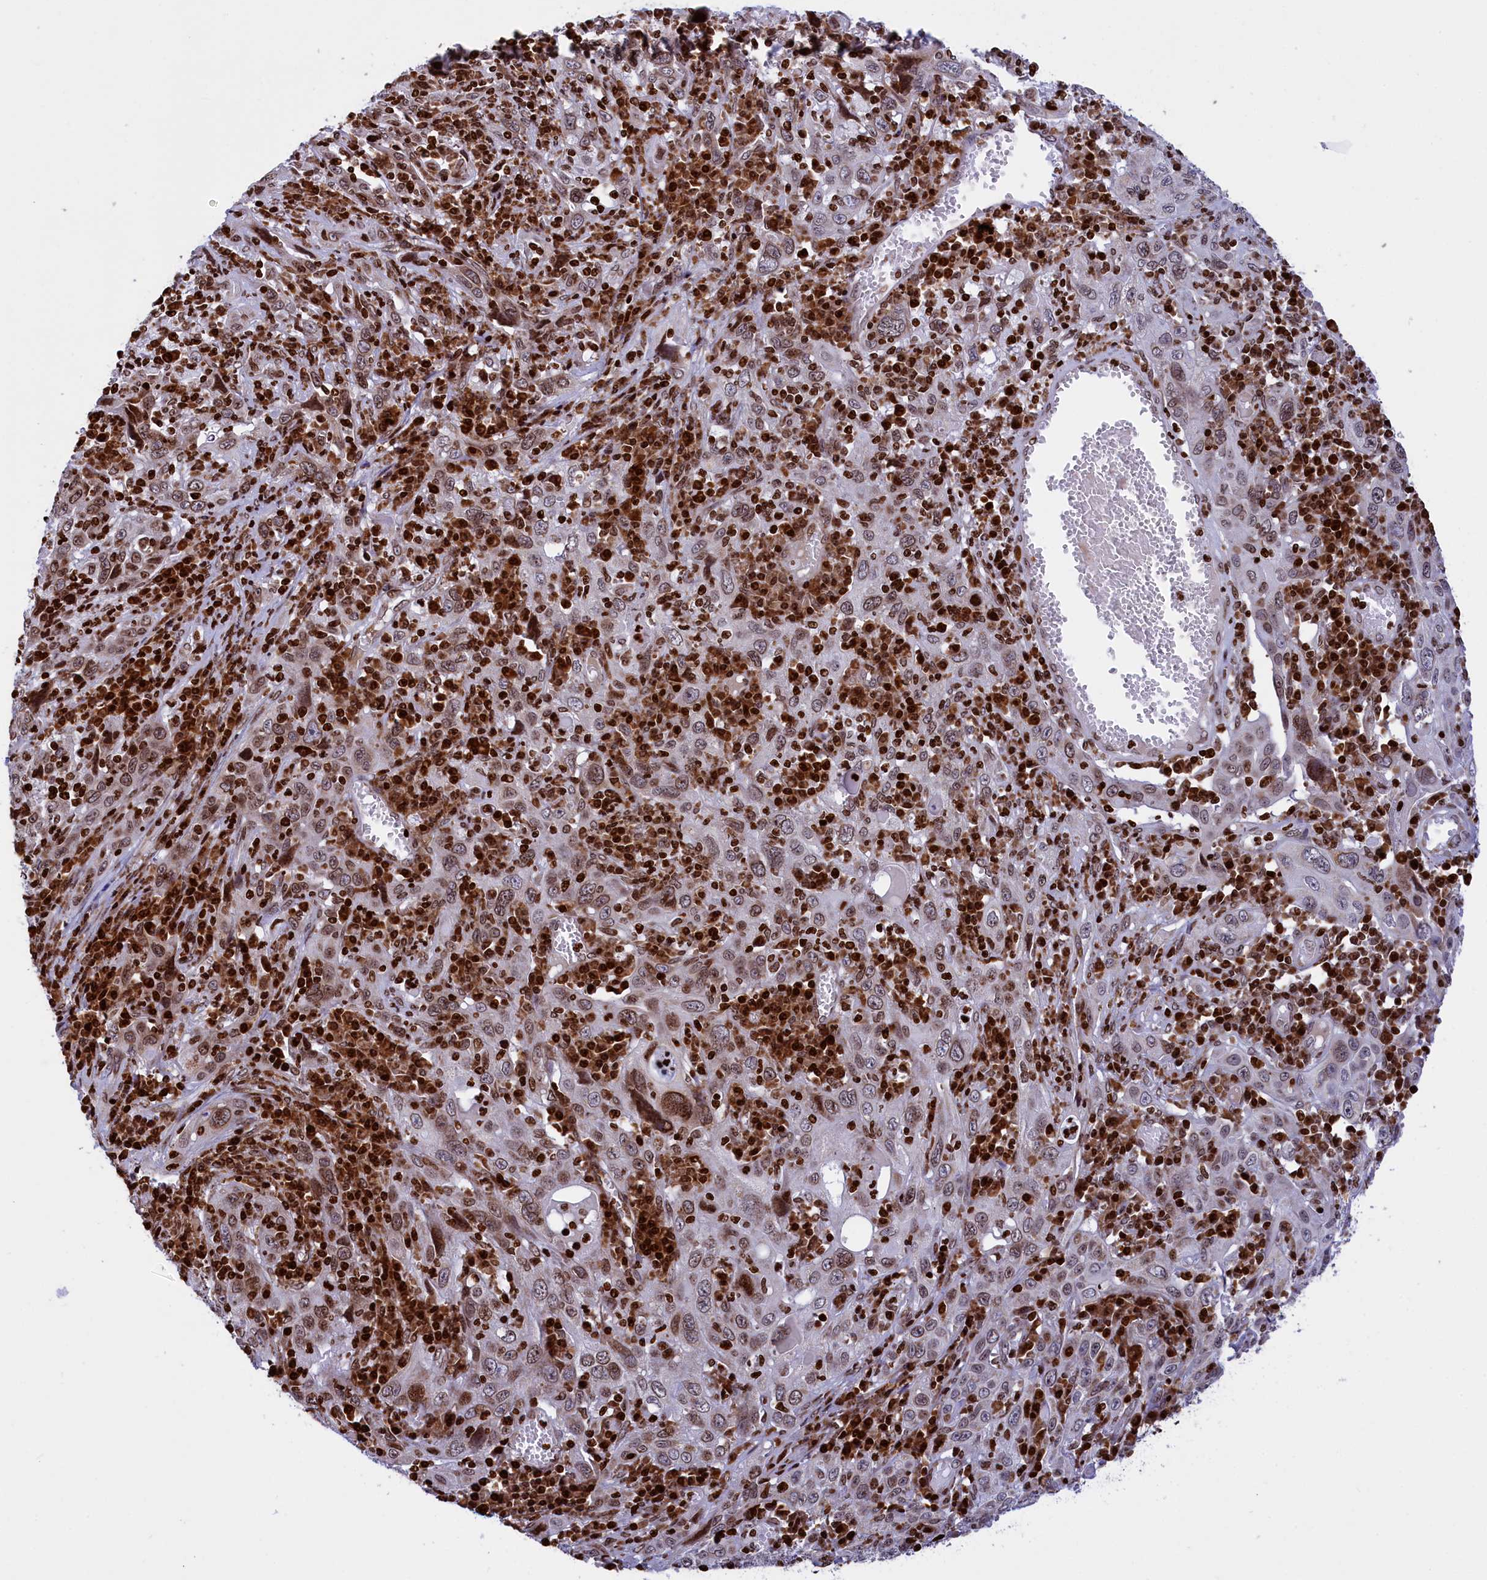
{"staining": {"intensity": "weak", "quantity": ">75%", "location": "nuclear"}, "tissue": "cervical cancer", "cell_type": "Tumor cells", "image_type": "cancer", "snomed": [{"axis": "morphology", "description": "Squamous cell carcinoma, NOS"}, {"axis": "topography", "description": "Cervix"}], "caption": "The immunohistochemical stain labels weak nuclear staining in tumor cells of cervical cancer tissue. (DAB IHC with brightfield microscopy, high magnification).", "gene": "TIMM29", "patient": {"sex": "female", "age": 46}}